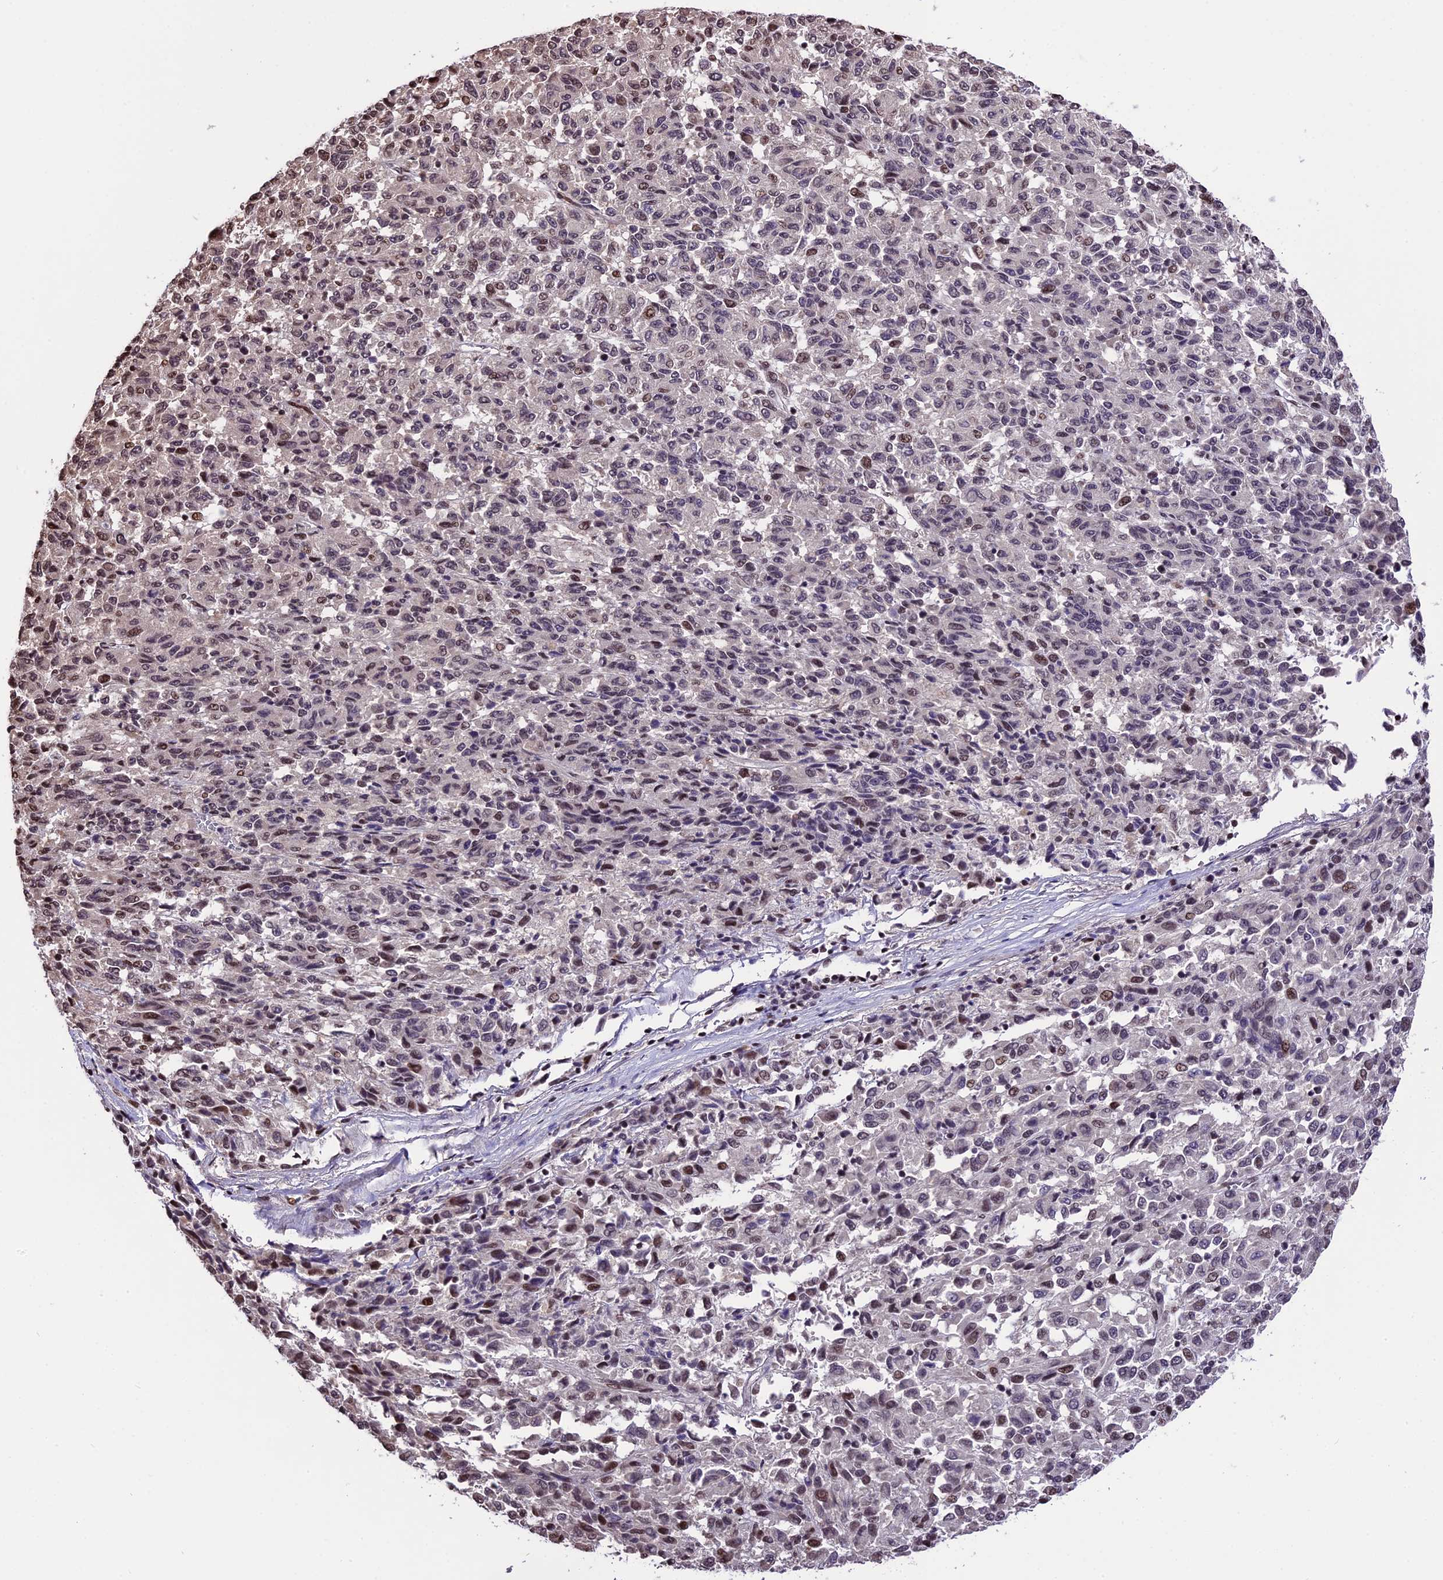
{"staining": {"intensity": "moderate", "quantity": "<25%", "location": "nuclear"}, "tissue": "melanoma", "cell_type": "Tumor cells", "image_type": "cancer", "snomed": [{"axis": "morphology", "description": "Malignant melanoma, Metastatic site"}, {"axis": "topography", "description": "Lung"}], "caption": "DAB immunohistochemical staining of human melanoma shows moderate nuclear protein expression in about <25% of tumor cells.", "gene": "POLR3E", "patient": {"sex": "male", "age": 64}}